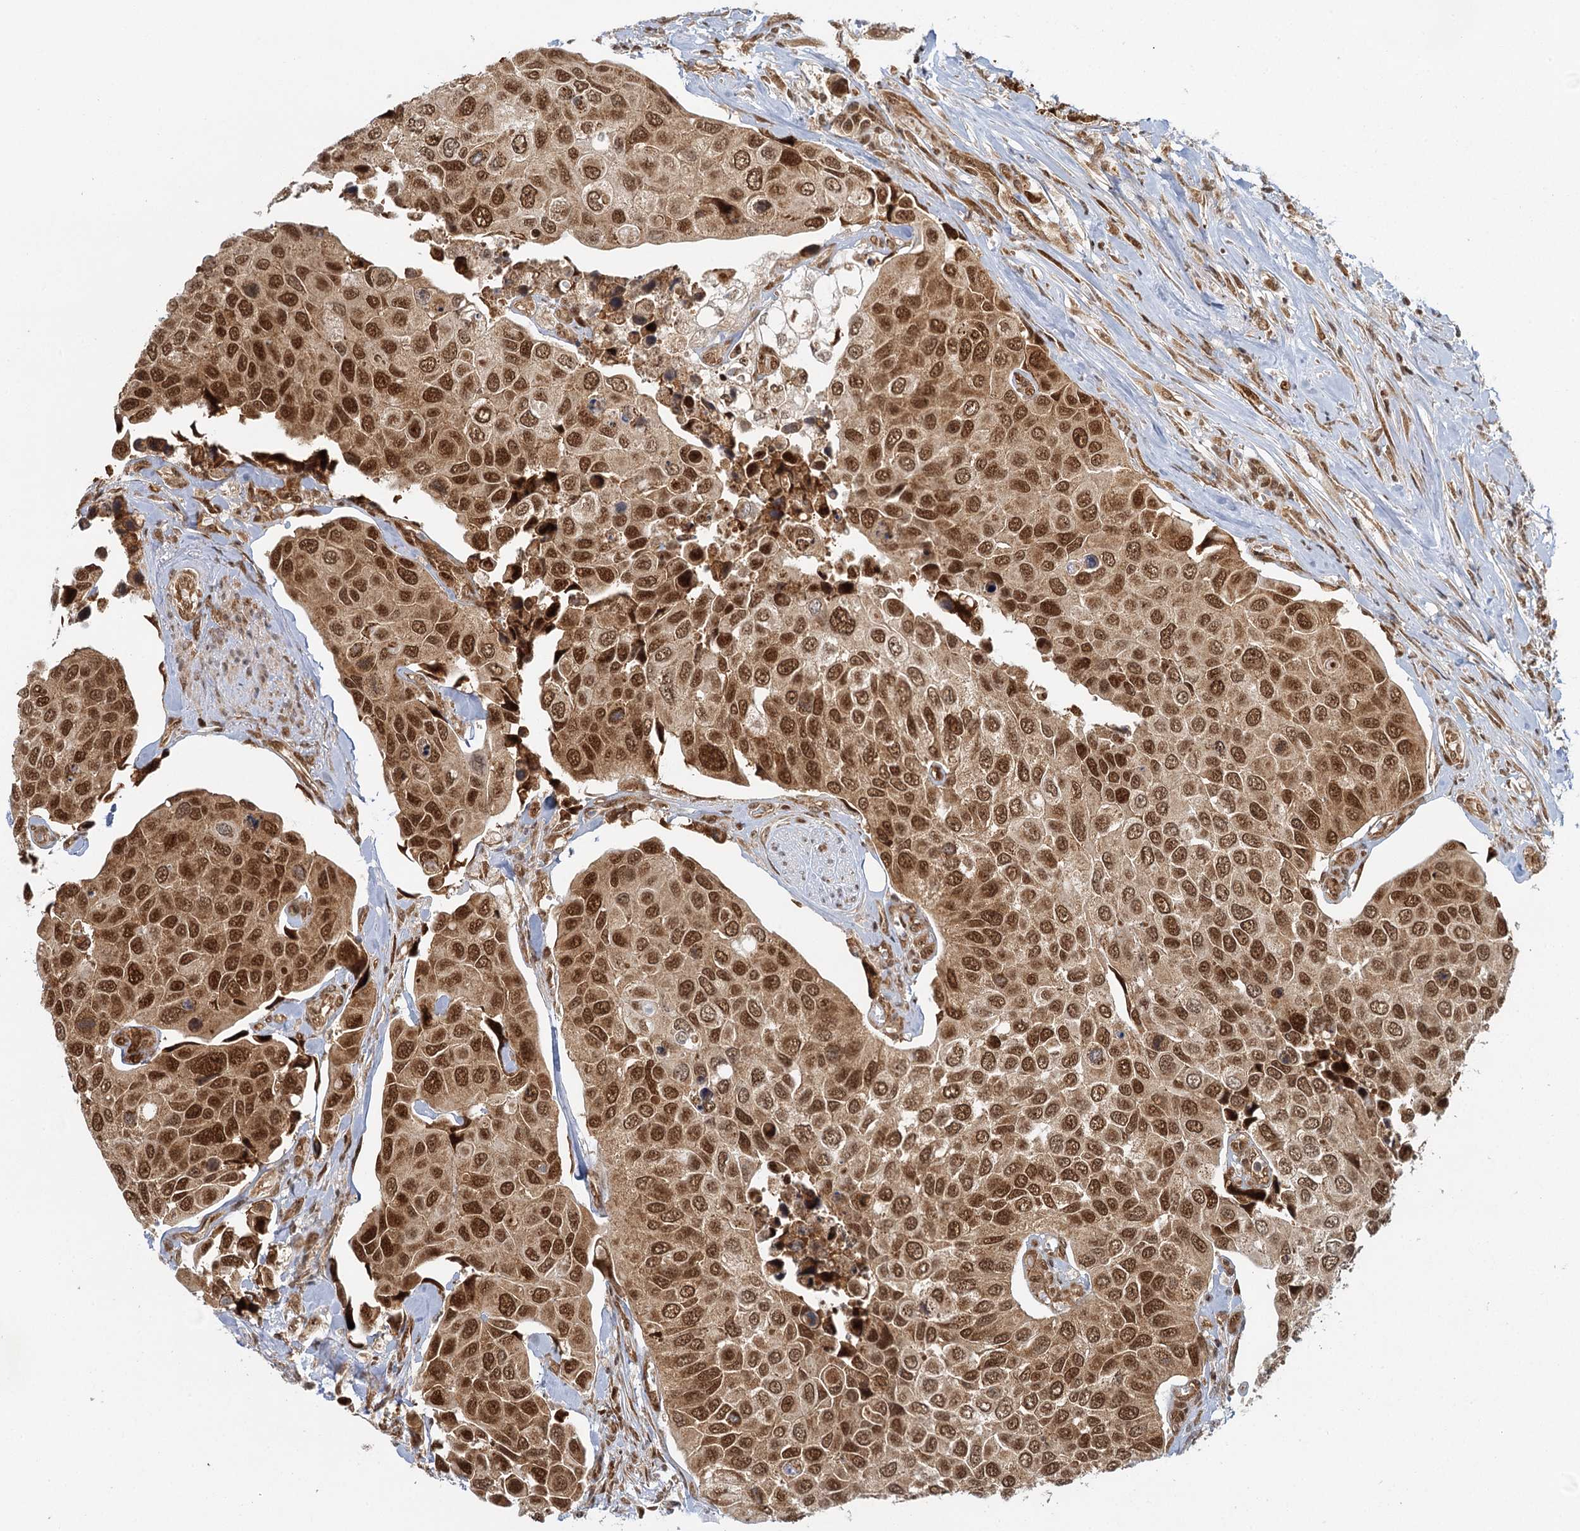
{"staining": {"intensity": "strong", "quantity": ">75%", "location": "nuclear"}, "tissue": "urothelial cancer", "cell_type": "Tumor cells", "image_type": "cancer", "snomed": [{"axis": "morphology", "description": "Urothelial carcinoma, High grade"}, {"axis": "topography", "description": "Urinary bladder"}], "caption": "About >75% of tumor cells in human urothelial carcinoma (high-grade) display strong nuclear protein positivity as visualized by brown immunohistochemical staining.", "gene": "GPATCH11", "patient": {"sex": "male", "age": 74}}